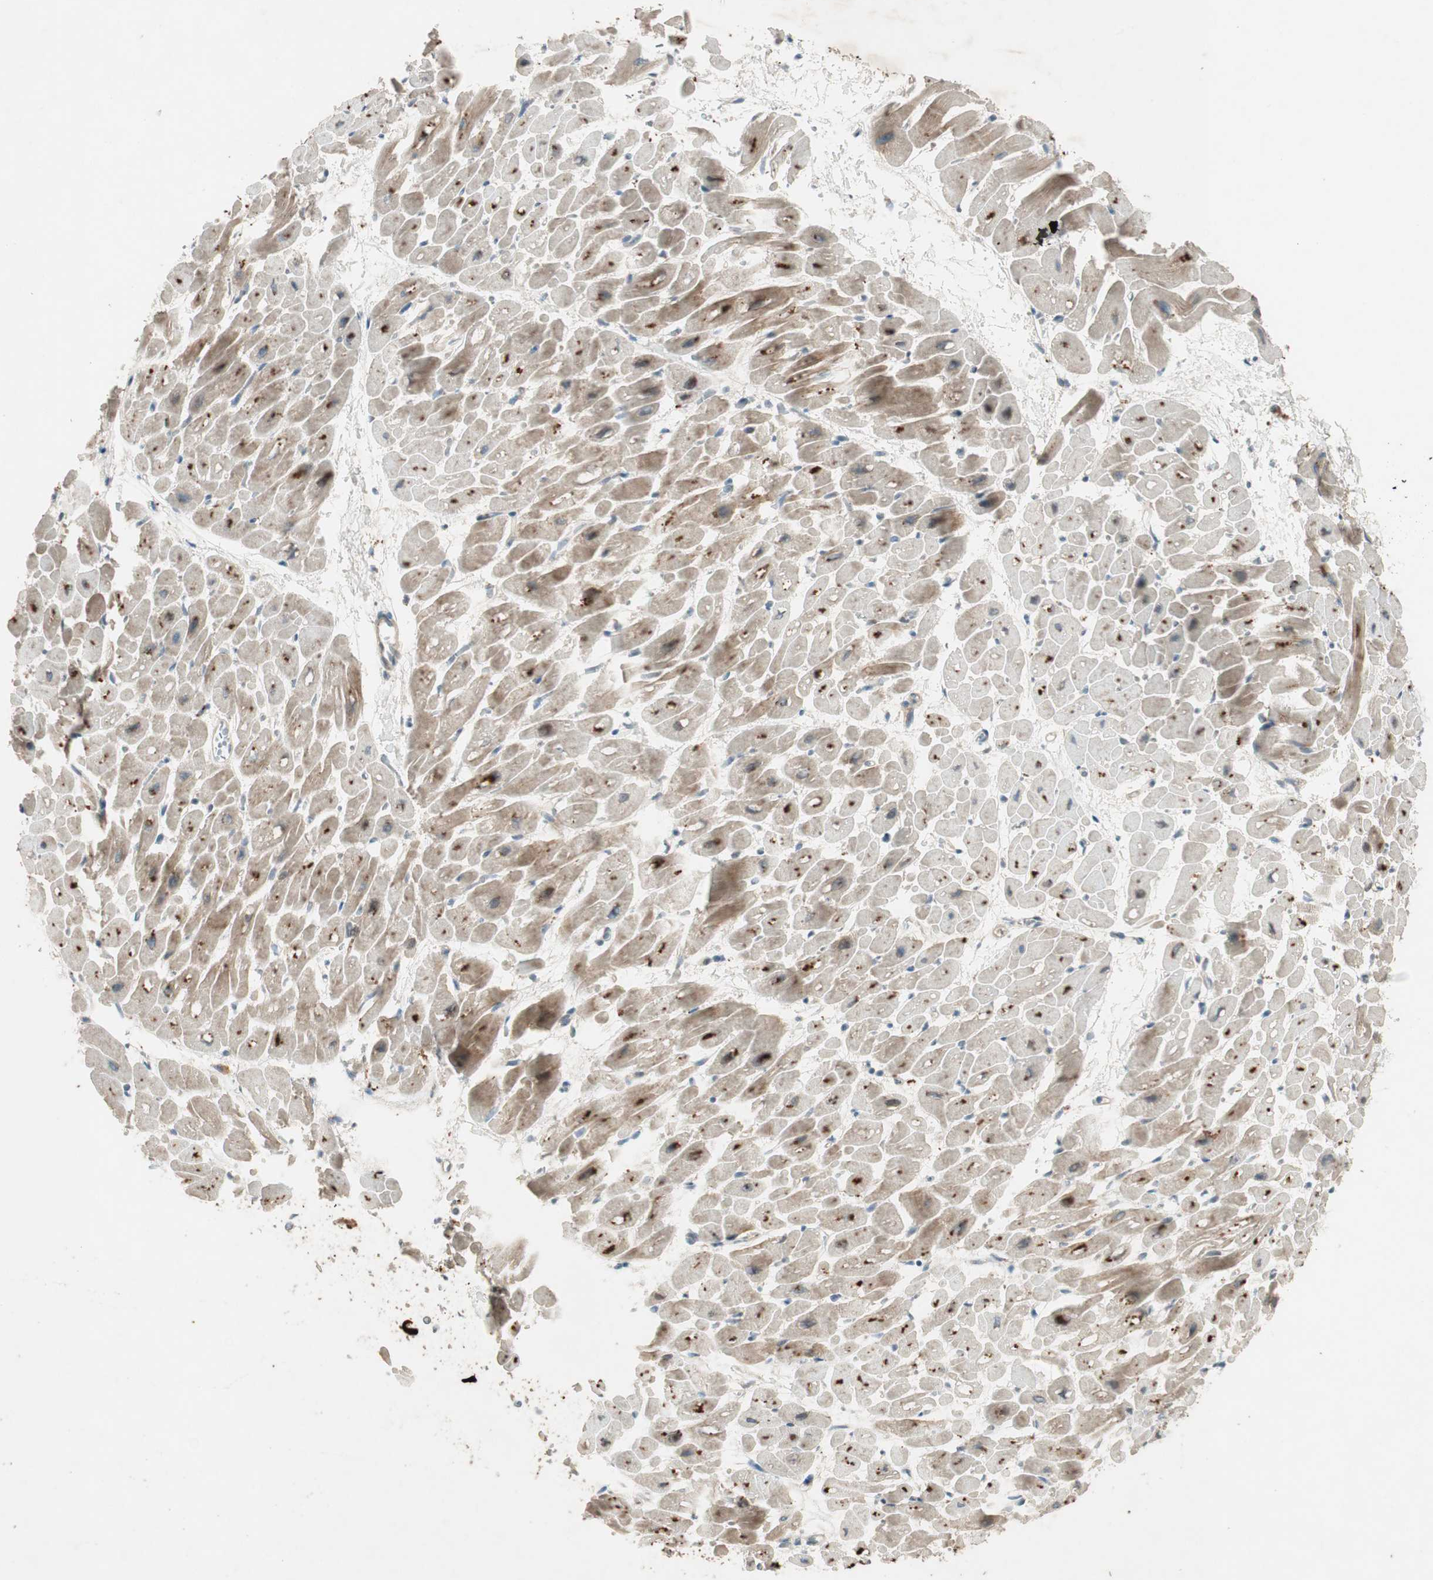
{"staining": {"intensity": "strong", "quantity": "25%-75%", "location": "cytoplasmic/membranous"}, "tissue": "heart muscle", "cell_type": "Cardiomyocytes", "image_type": "normal", "snomed": [{"axis": "morphology", "description": "Normal tissue, NOS"}, {"axis": "topography", "description": "Heart"}], "caption": "Strong cytoplasmic/membranous staining is seen in about 25%-75% of cardiomyocytes in benign heart muscle. The staining is performed using DAB brown chromogen to label protein expression. The nuclei are counter-stained blue using hematoxylin.", "gene": "APOO", "patient": {"sex": "male", "age": 45}}